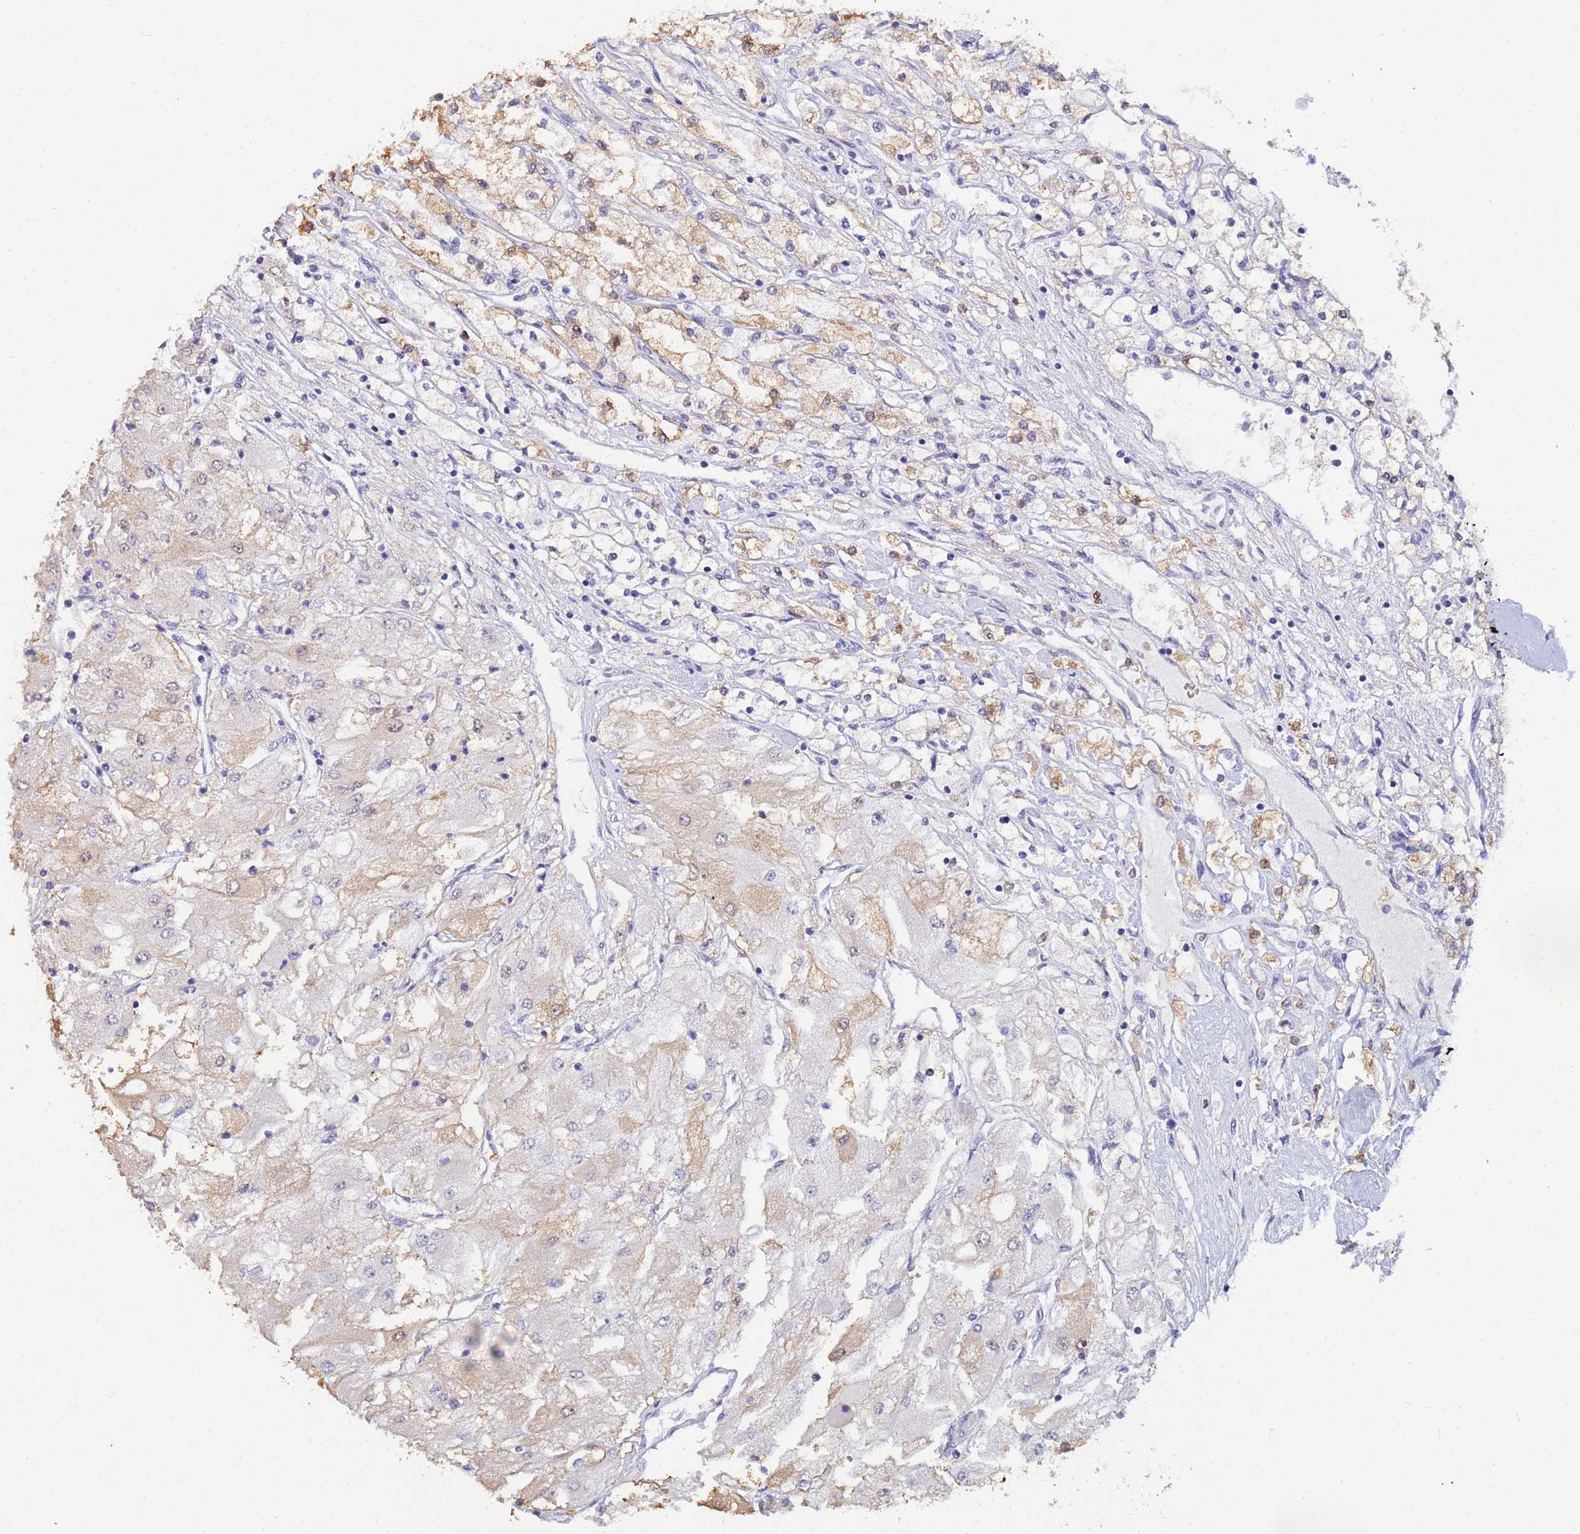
{"staining": {"intensity": "weak", "quantity": "25%-75%", "location": "cytoplasmic/membranous"}, "tissue": "renal cancer", "cell_type": "Tumor cells", "image_type": "cancer", "snomed": [{"axis": "morphology", "description": "Adenocarcinoma, NOS"}, {"axis": "topography", "description": "Kidney"}], "caption": "Immunohistochemical staining of renal cancer (adenocarcinoma) demonstrates low levels of weak cytoplasmic/membranous positivity in about 25%-75% of tumor cells.", "gene": "PPP6R1", "patient": {"sex": "male", "age": 80}}